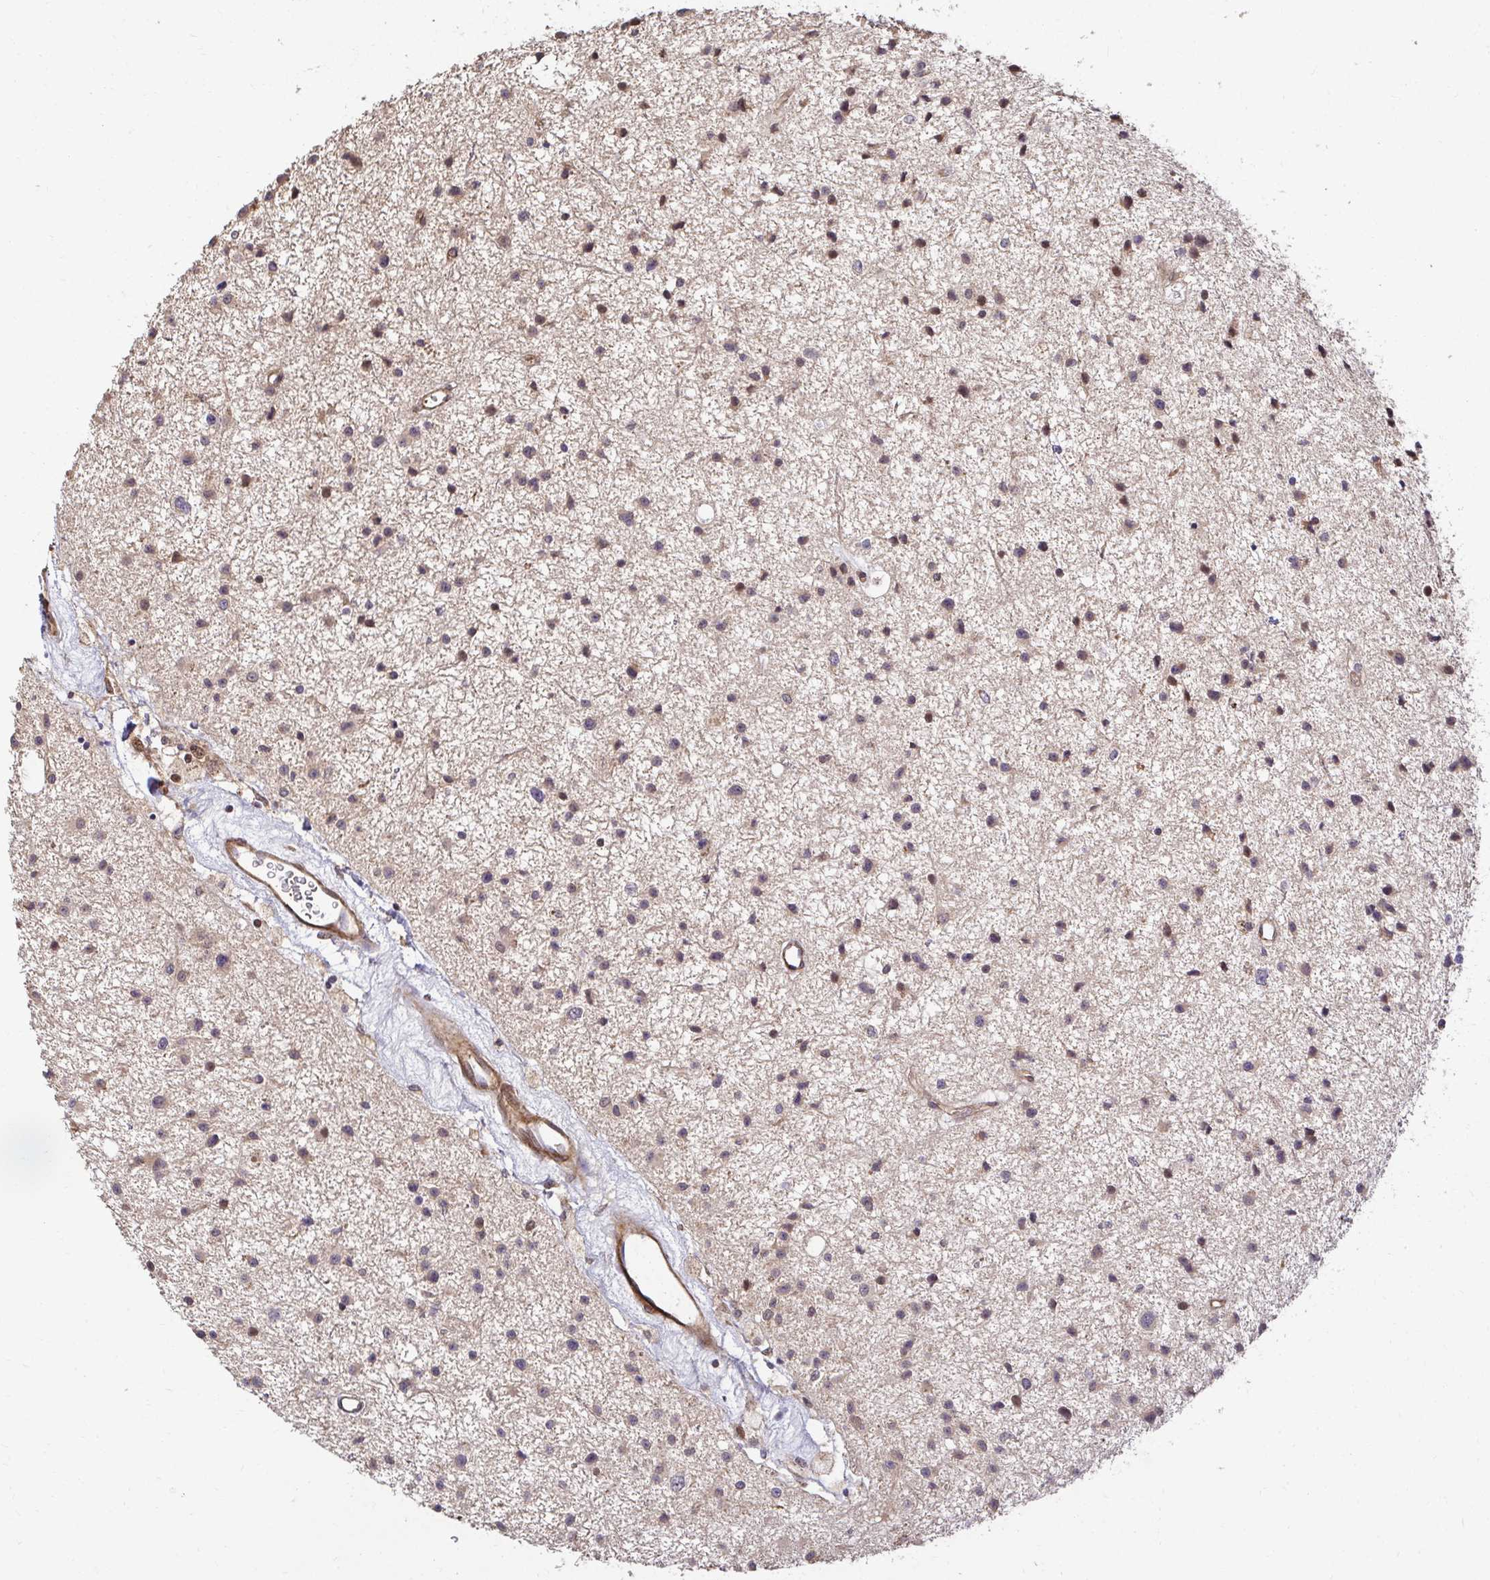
{"staining": {"intensity": "weak", "quantity": "<25%", "location": "cytoplasmic/membranous"}, "tissue": "glioma", "cell_type": "Tumor cells", "image_type": "cancer", "snomed": [{"axis": "morphology", "description": "Glioma, malignant, Low grade"}, {"axis": "topography", "description": "Brain"}], "caption": "This photomicrograph is of malignant glioma (low-grade) stained with immunohistochemistry (IHC) to label a protein in brown with the nuclei are counter-stained blue. There is no expression in tumor cells. The staining was performed using DAB to visualize the protein expression in brown, while the nuclei were stained in blue with hematoxylin (Magnification: 20x).", "gene": "PSMA4", "patient": {"sex": "male", "age": 43}}